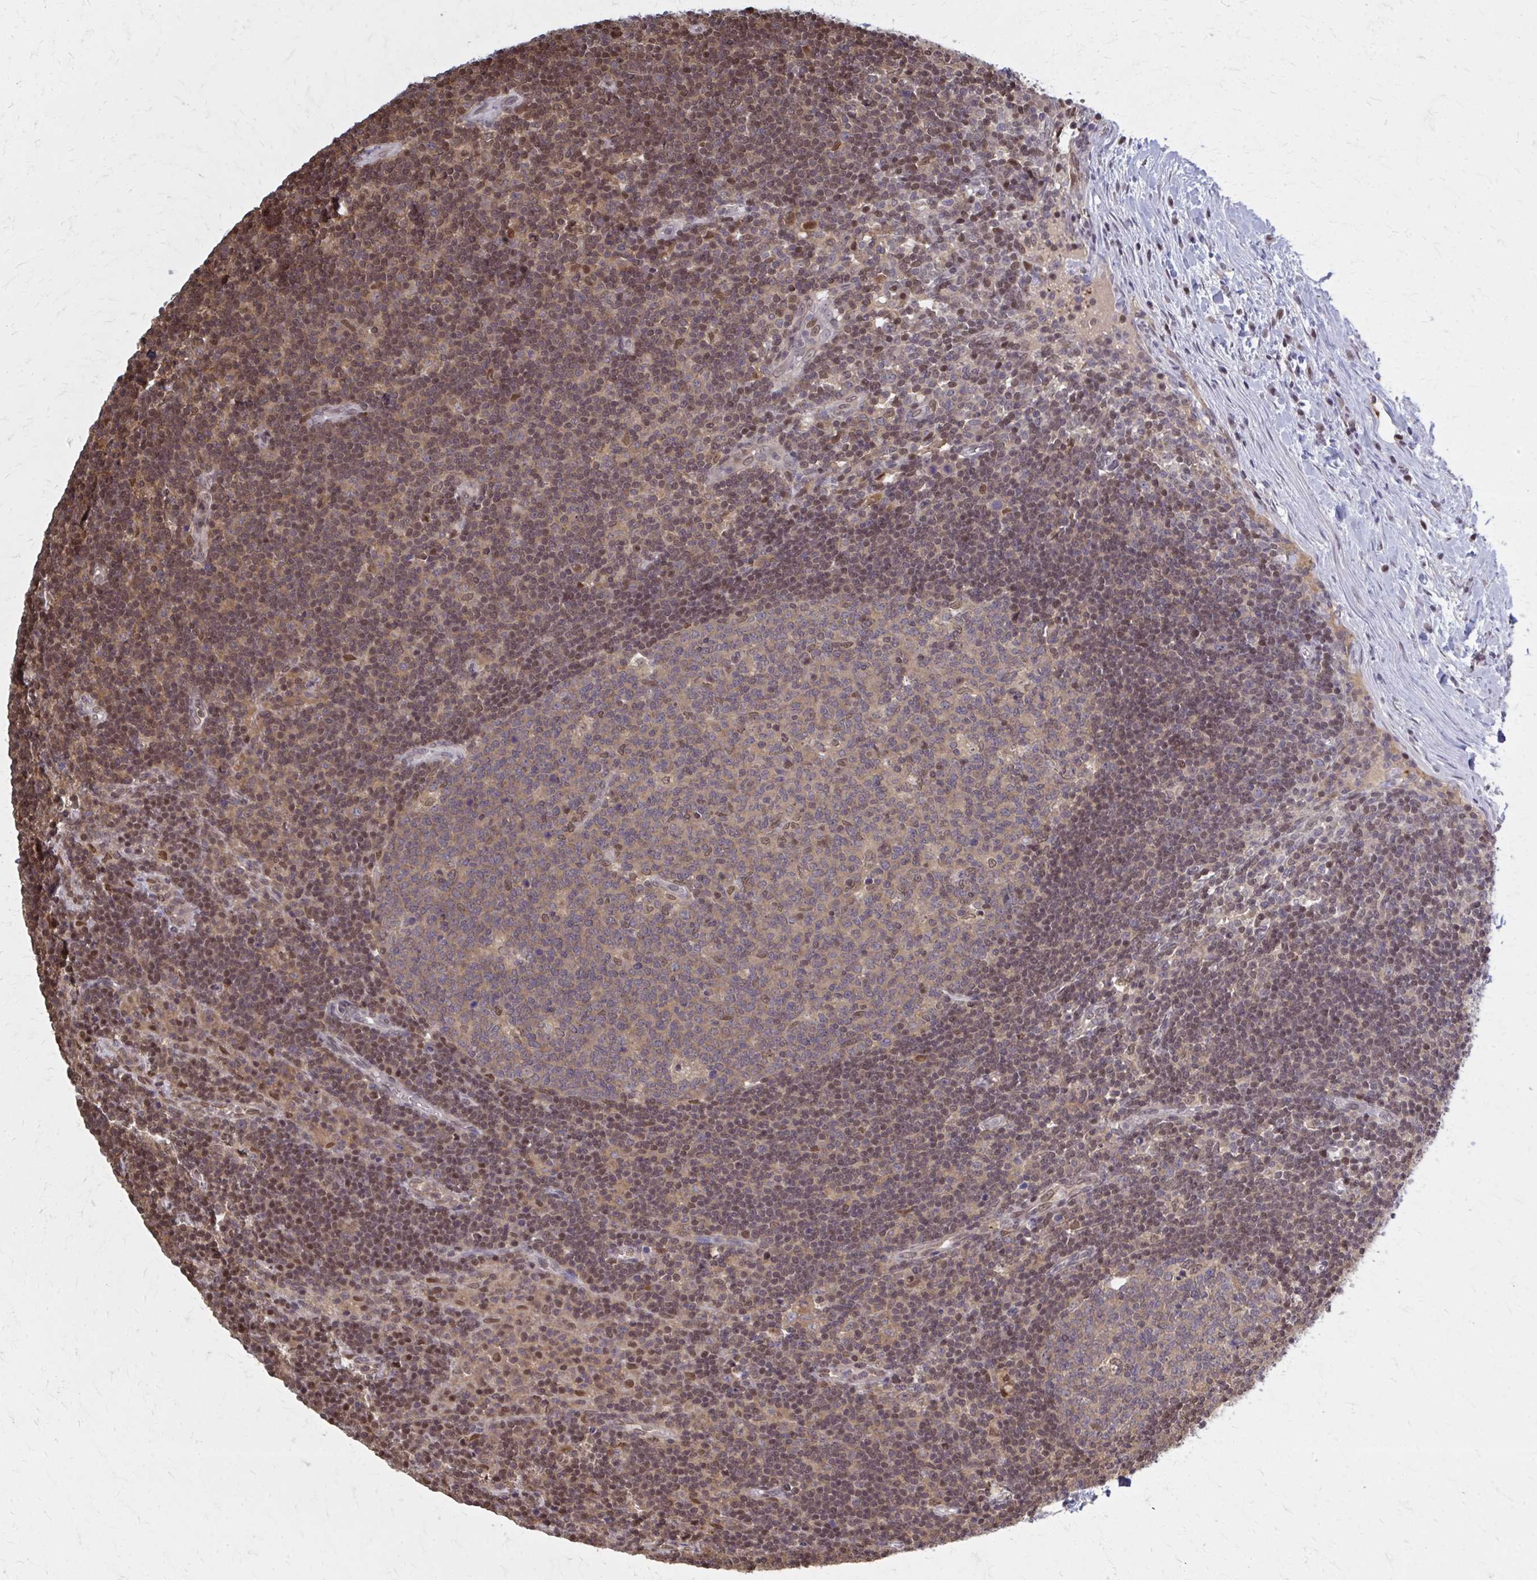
{"staining": {"intensity": "weak", "quantity": "25%-75%", "location": "cytoplasmic/membranous,nuclear"}, "tissue": "lymph node", "cell_type": "Germinal center cells", "image_type": "normal", "snomed": [{"axis": "morphology", "description": "Normal tissue, NOS"}, {"axis": "topography", "description": "Lymph node"}], "caption": "Unremarkable lymph node exhibits weak cytoplasmic/membranous,nuclear expression in approximately 25%-75% of germinal center cells, visualized by immunohistochemistry. (IHC, brightfield microscopy, high magnification).", "gene": "MDH1", "patient": {"sex": "male", "age": 67}}